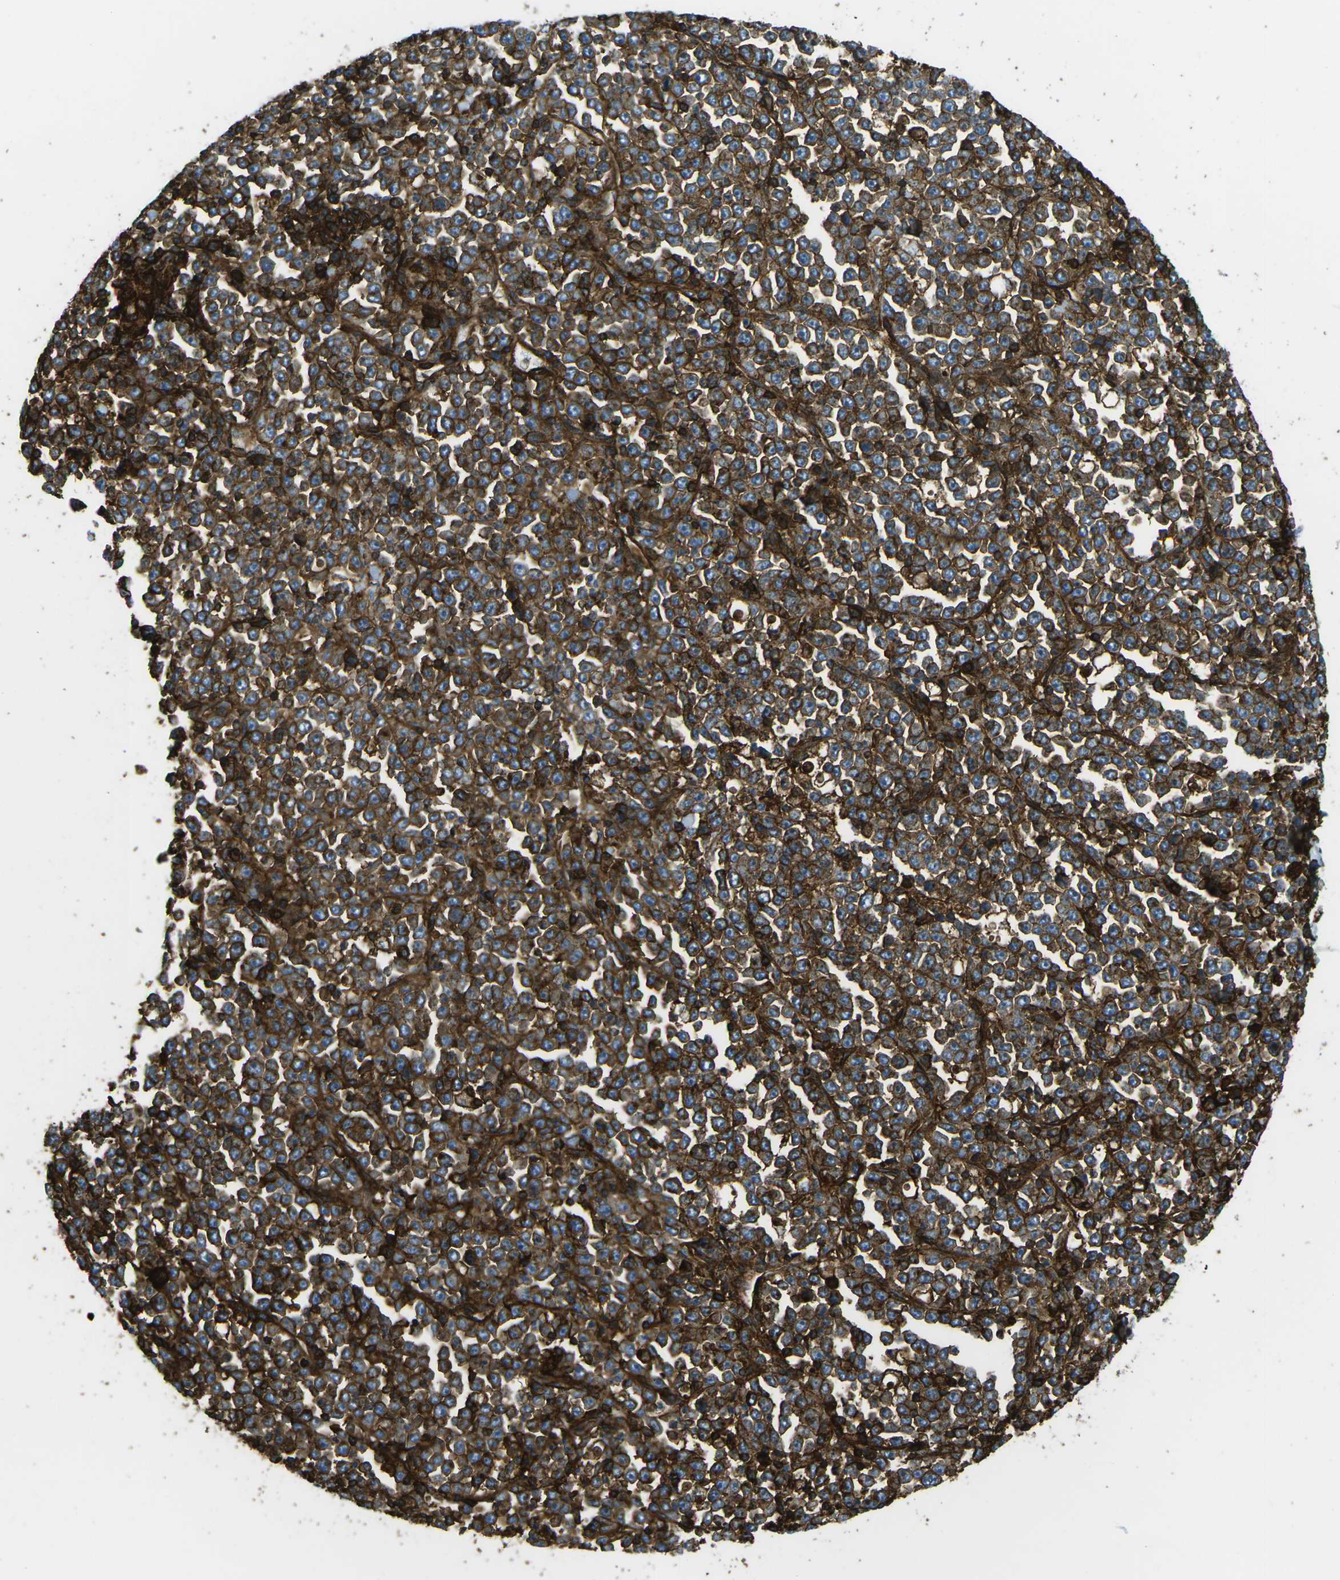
{"staining": {"intensity": "strong", "quantity": ">75%", "location": "cytoplasmic/membranous"}, "tissue": "stomach cancer", "cell_type": "Tumor cells", "image_type": "cancer", "snomed": [{"axis": "morphology", "description": "Normal tissue, NOS"}, {"axis": "morphology", "description": "Adenocarcinoma, NOS"}, {"axis": "topography", "description": "Stomach, upper"}, {"axis": "topography", "description": "Stomach"}], "caption": "Protein analysis of stomach cancer (adenocarcinoma) tissue demonstrates strong cytoplasmic/membranous expression in about >75% of tumor cells. The protein of interest is stained brown, and the nuclei are stained in blue (DAB IHC with brightfield microscopy, high magnification).", "gene": "HLA-B", "patient": {"sex": "male", "age": 59}}